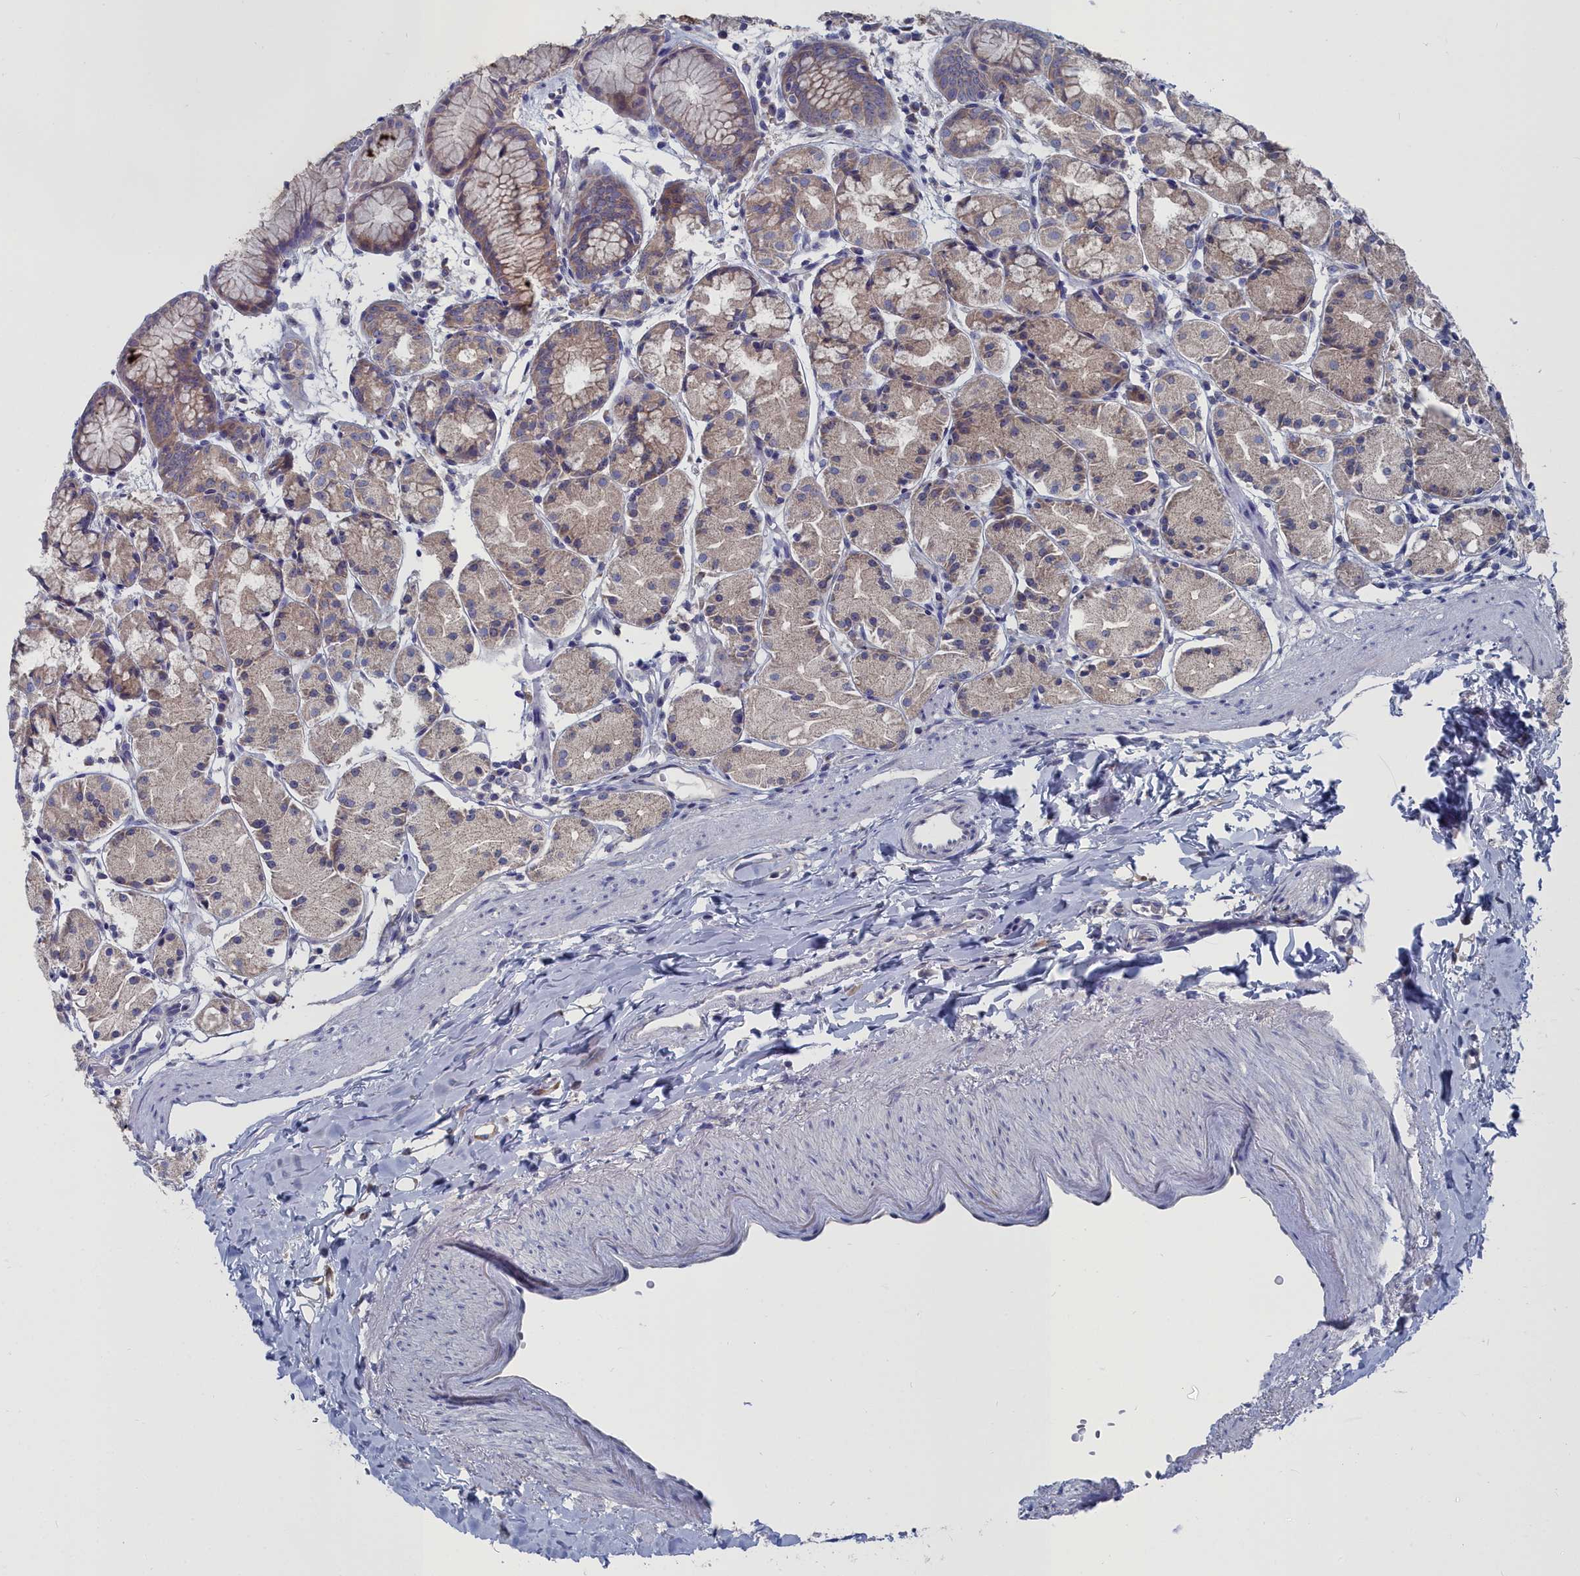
{"staining": {"intensity": "weak", "quantity": "25%-75%", "location": "cytoplasmic/membranous"}, "tissue": "stomach", "cell_type": "Glandular cells", "image_type": "normal", "snomed": [{"axis": "morphology", "description": "Normal tissue, NOS"}, {"axis": "topography", "description": "Stomach, upper"}], "caption": "Brown immunohistochemical staining in normal human stomach reveals weak cytoplasmic/membranous staining in approximately 25%-75% of glandular cells. (DAB (3,3'-diaminobenzidine) IHC with brightfield microscopy, high magnification).", "gene": "CCDC149", "patient": {"sex": "male", "age": 47}}